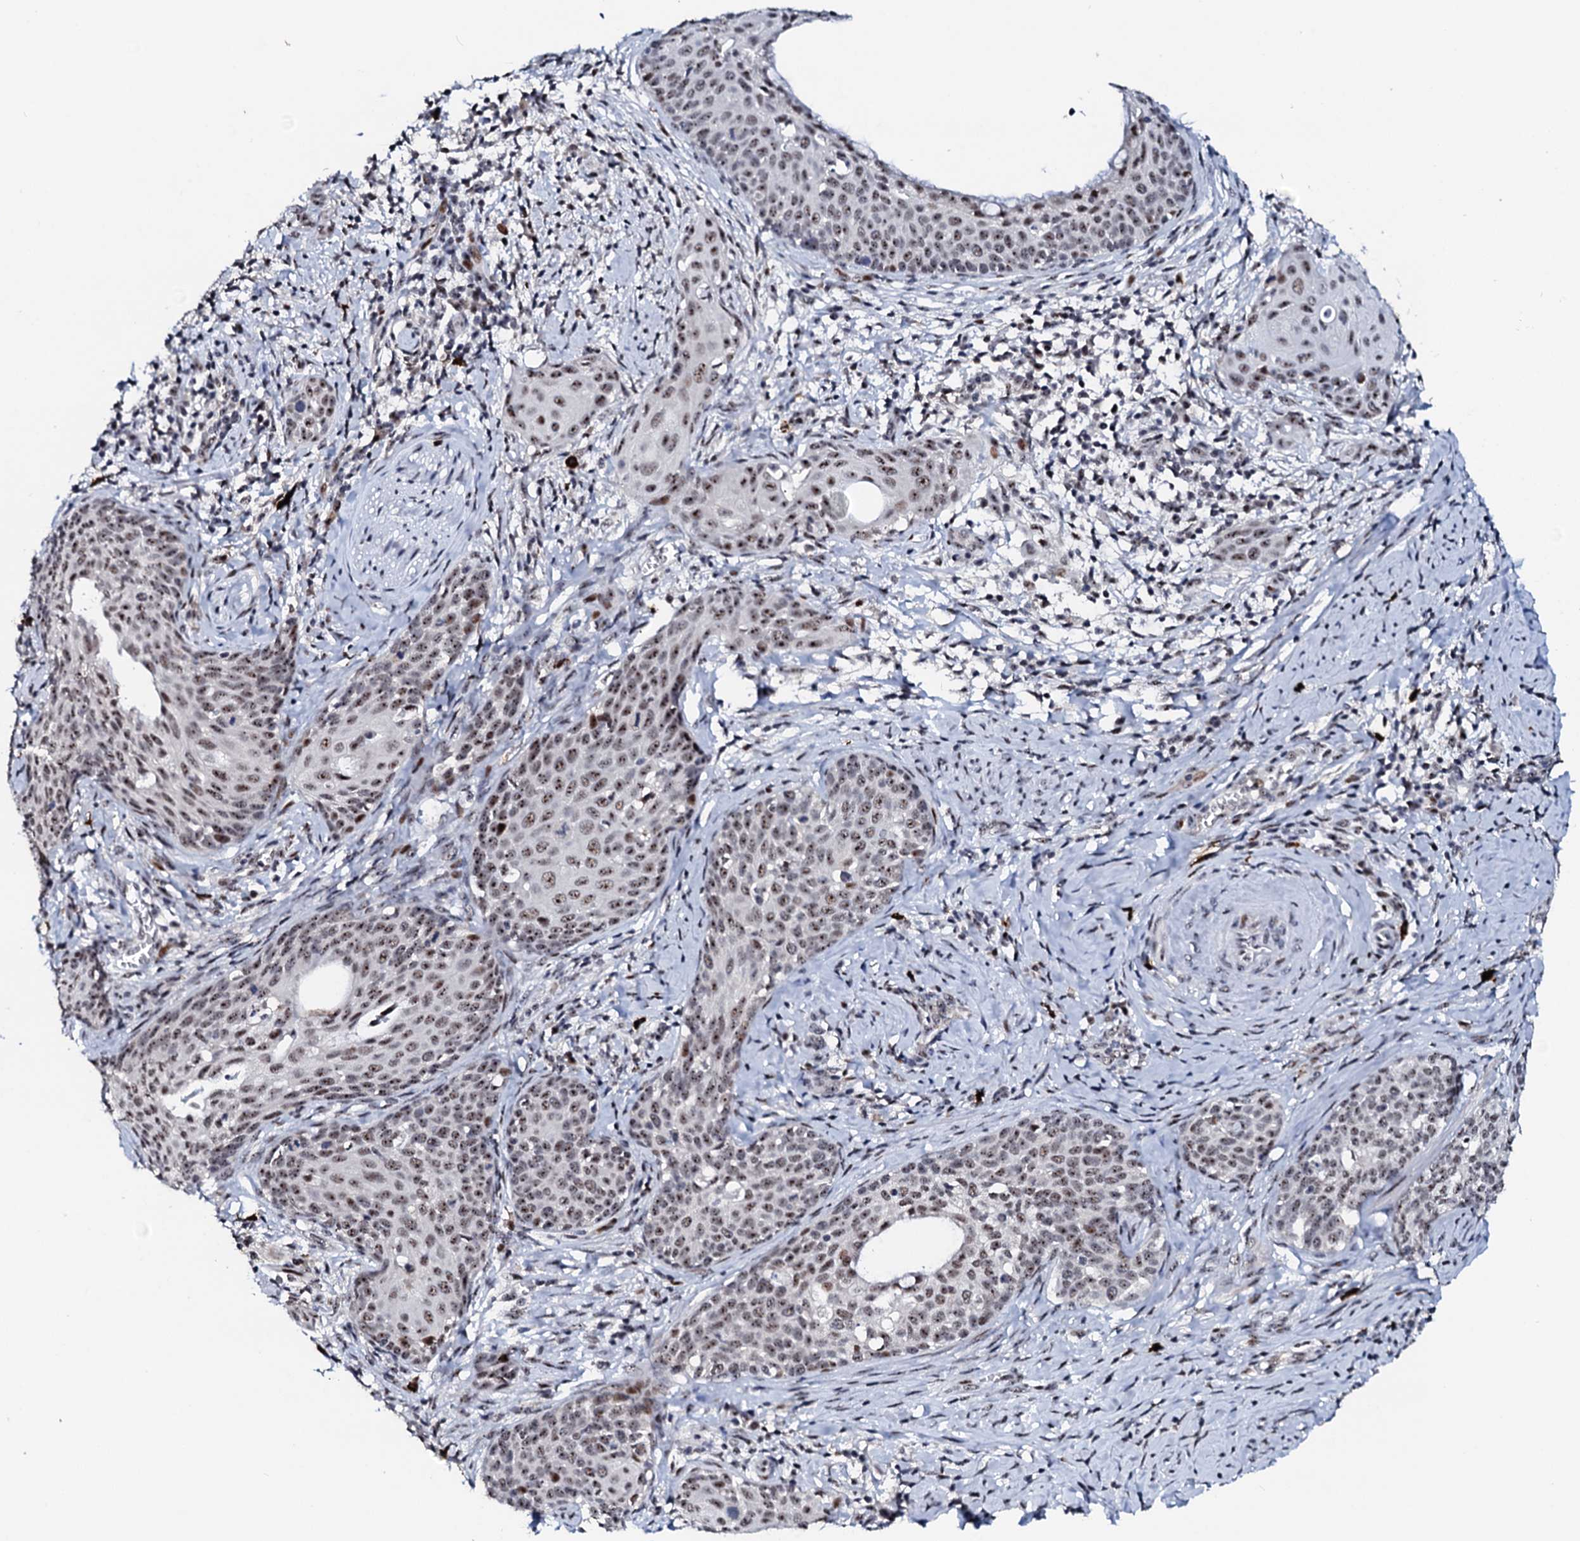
{"staining": {"intensity": "moderate", "quantity": ">75%", "location": "nuclear"}, "tissue": "cervical cancer", "cell_type": "Tumor cells", "image_type": "cancer", "snomed": [{"axis": "morphology", "description": "Squamous cell carcinoma, NOS"}, {"axis": "topography", "description": "Cervix"}], "caption": "Immunohistochemistry of cervical cancer shows medium levels of moderate nuclear positivity in approximately >75% of tumor cells. The staining is performed using DAB brown chromogen to label protein expression. The nuclei are counter-stained blue using hematoxylin.", "gene": "NEUROG3", "patient": {"sex": "female", "age": 52}}